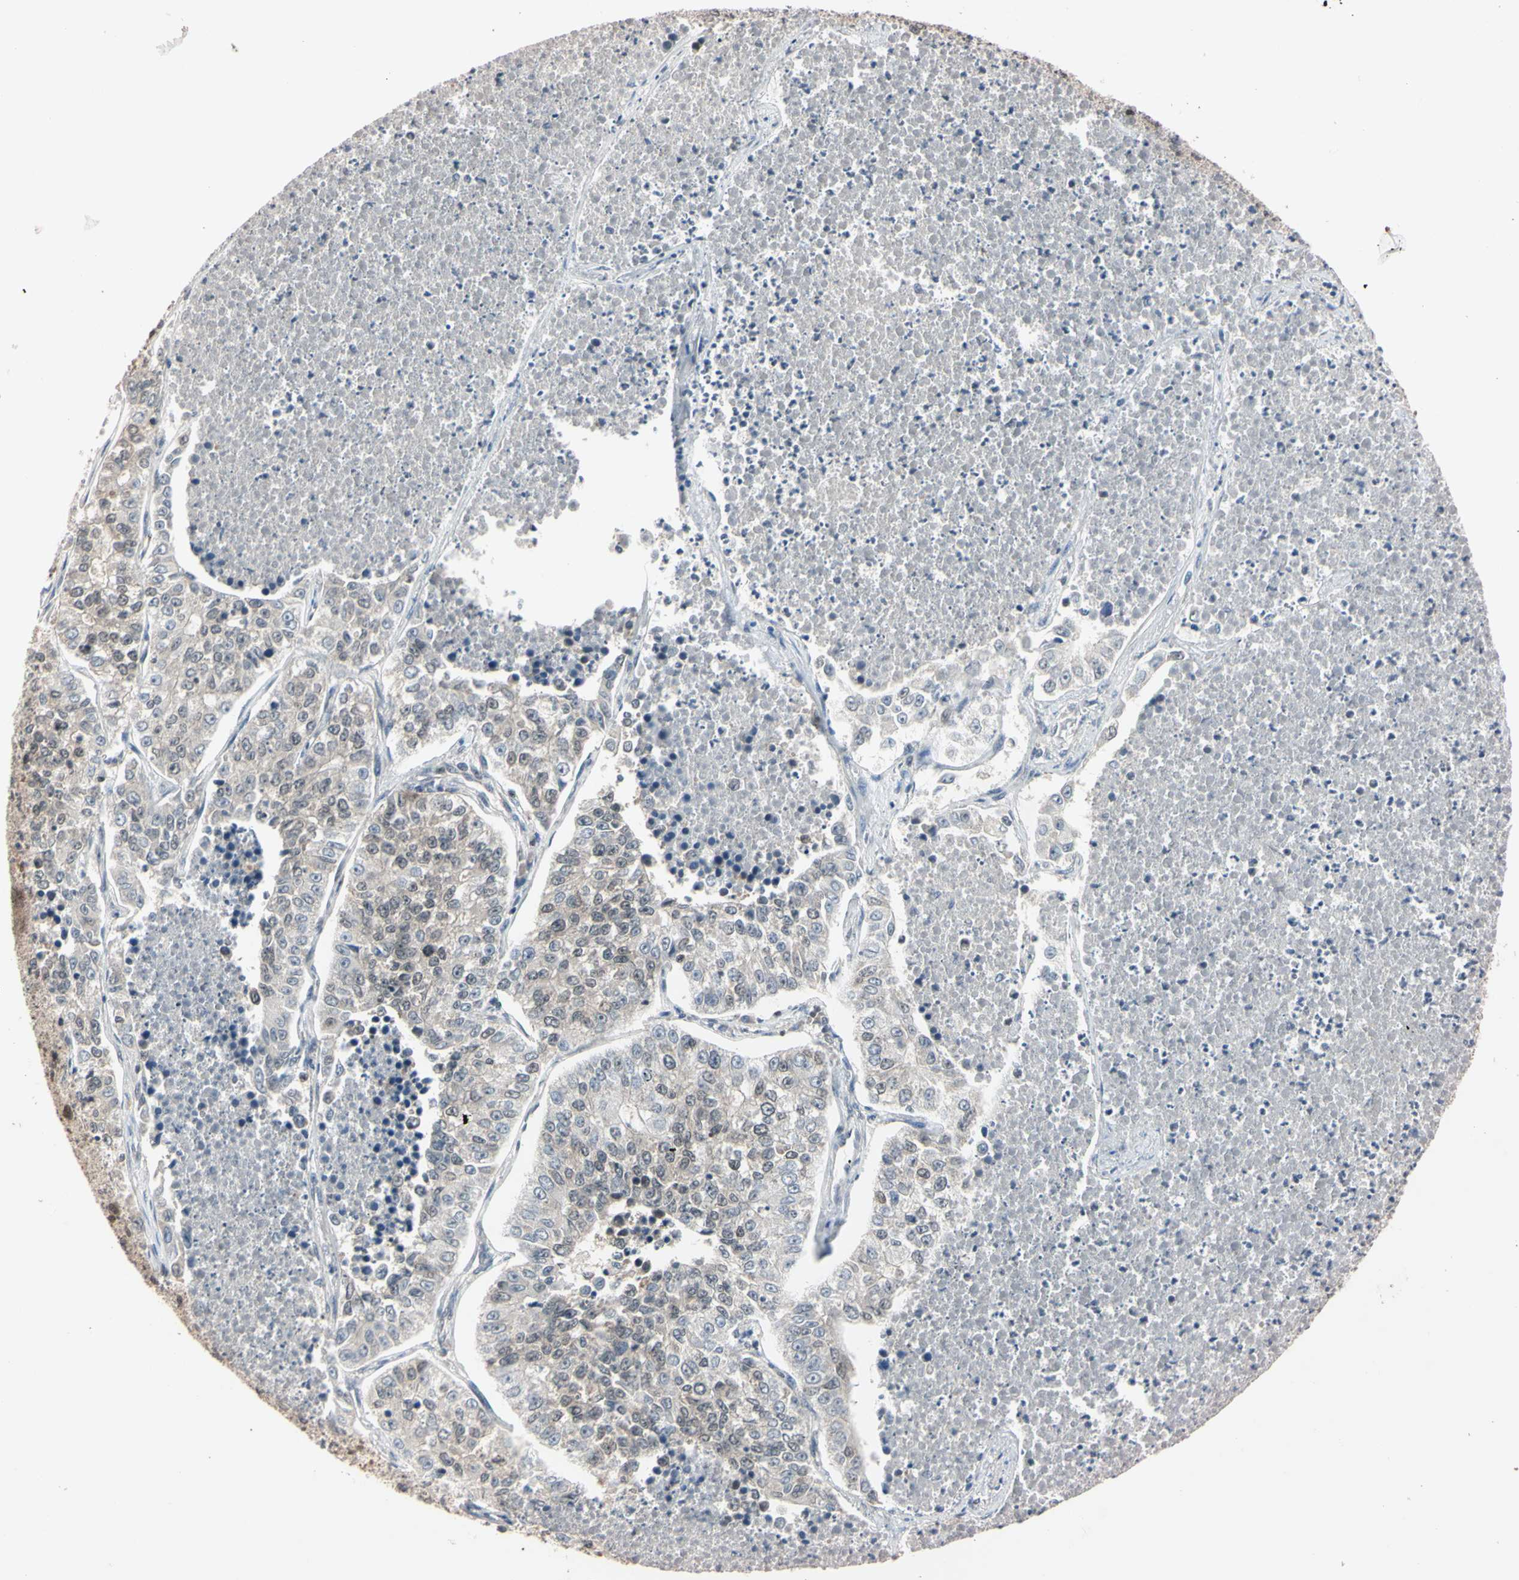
{"staining": {"intensity": "negative", "quantity": "none", "location": "none"}, "tissue": "lung cancer", "cell_type": "Tumor cells", "image_type": "cancer", "snomed": [{"axis": "morphology", "description": "Adenocarcinoma, NOS"}, {"axis": "topography", "description": "Lung"}], "caption": "Immunohistochemical staining of human lung cancer demonstrates no significant positivity in tumor cells.", "gene": "UBE2I", "patient": {"sex": "male", "age": 49}}